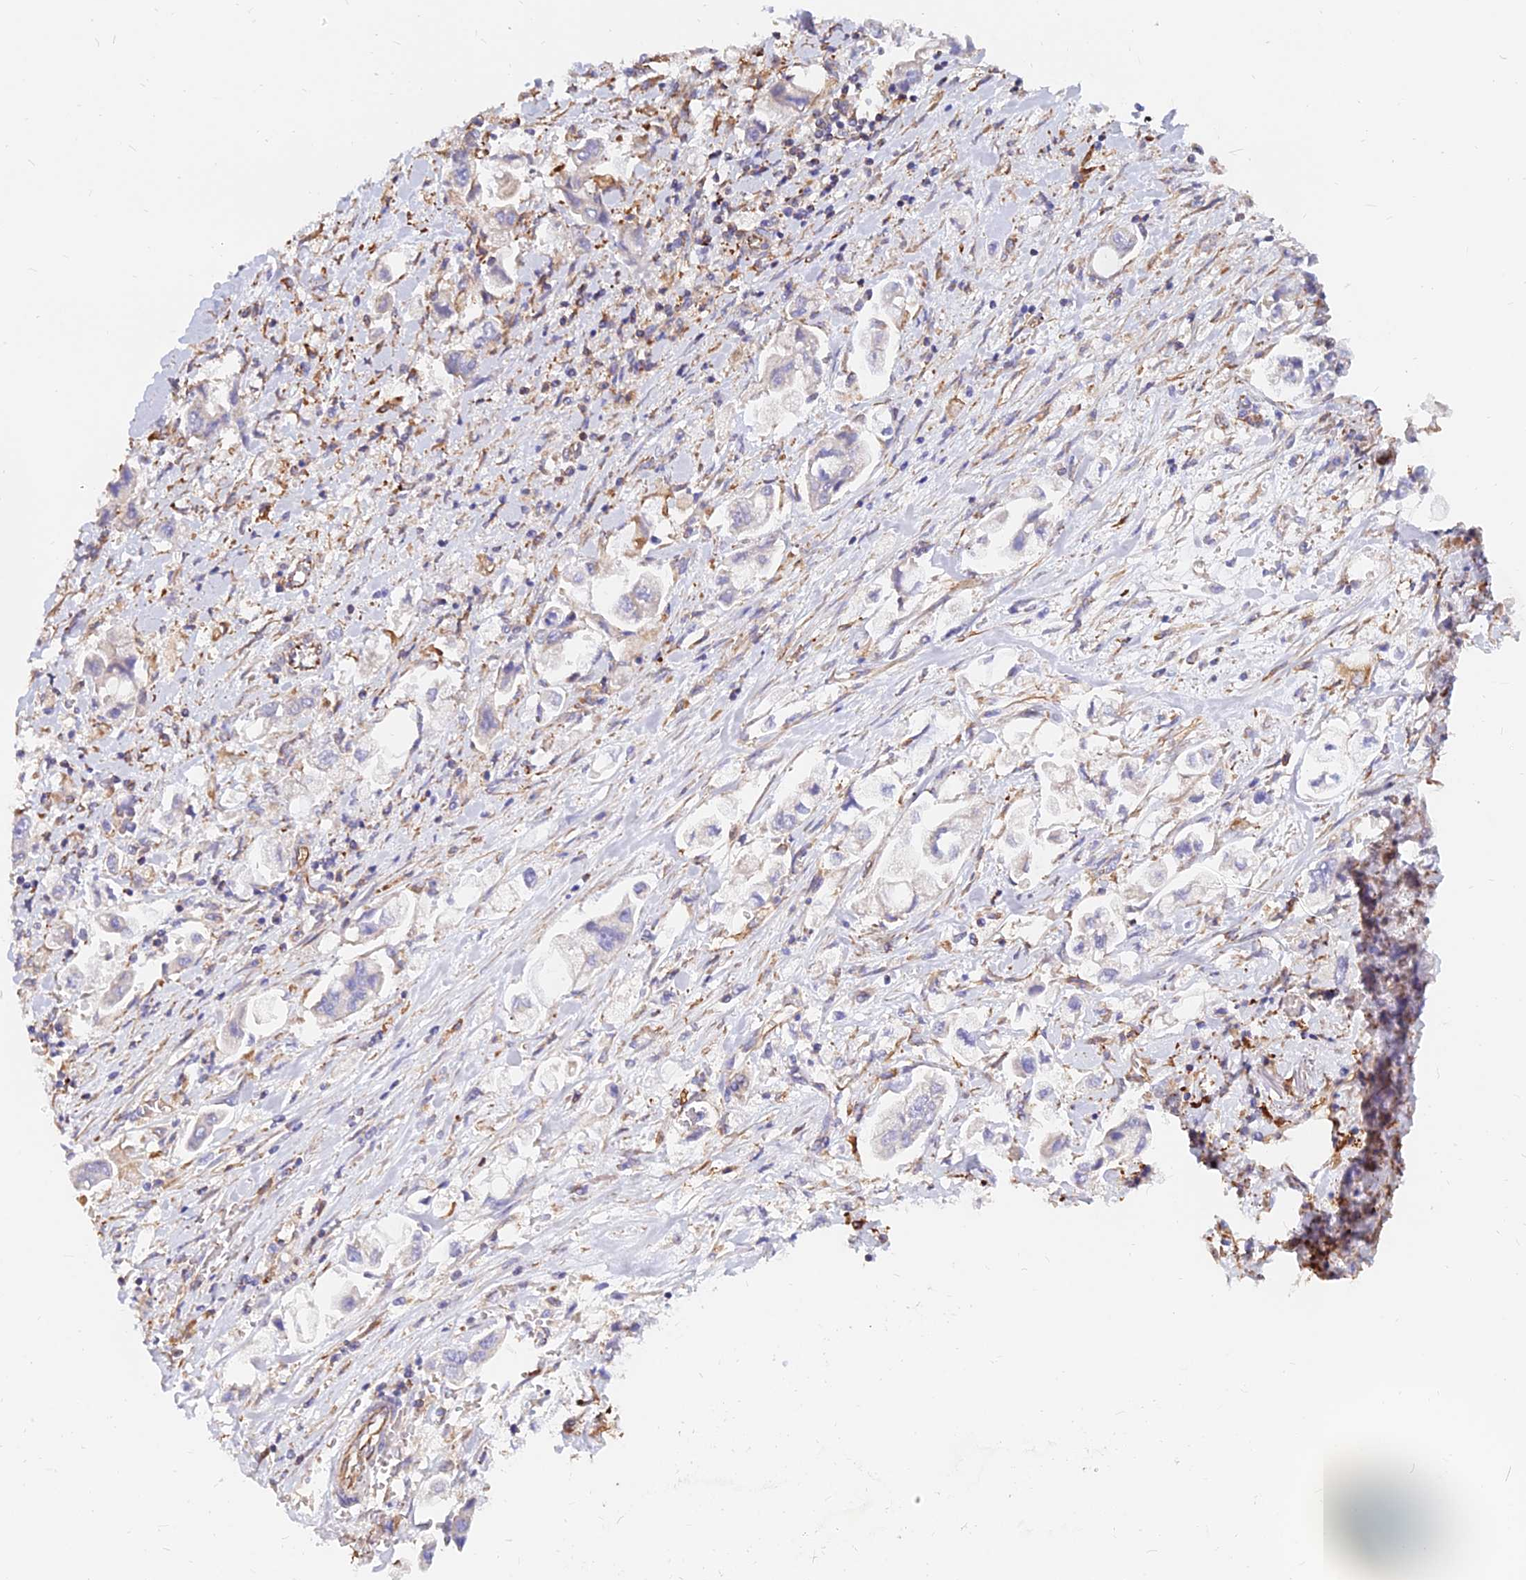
{"staining": {"intensity": "negative", "quantity": "none", "location": "none"}, "tissue": "stomach cancer", "cell_type": "Tumor cells", "image_type": "cancer", "snomed": [{"axis": "morphology", "description": "Adenocarcinoma, NOS"}, {"axis": "topography", "description": "Stomach"}], "caption": "A histopathology image of stomach adenocarcinoma stained for a protein shows no brown staining in tumor cells.", "gene": "CDK18", "patient": {"sex": "male", "age": 62}}